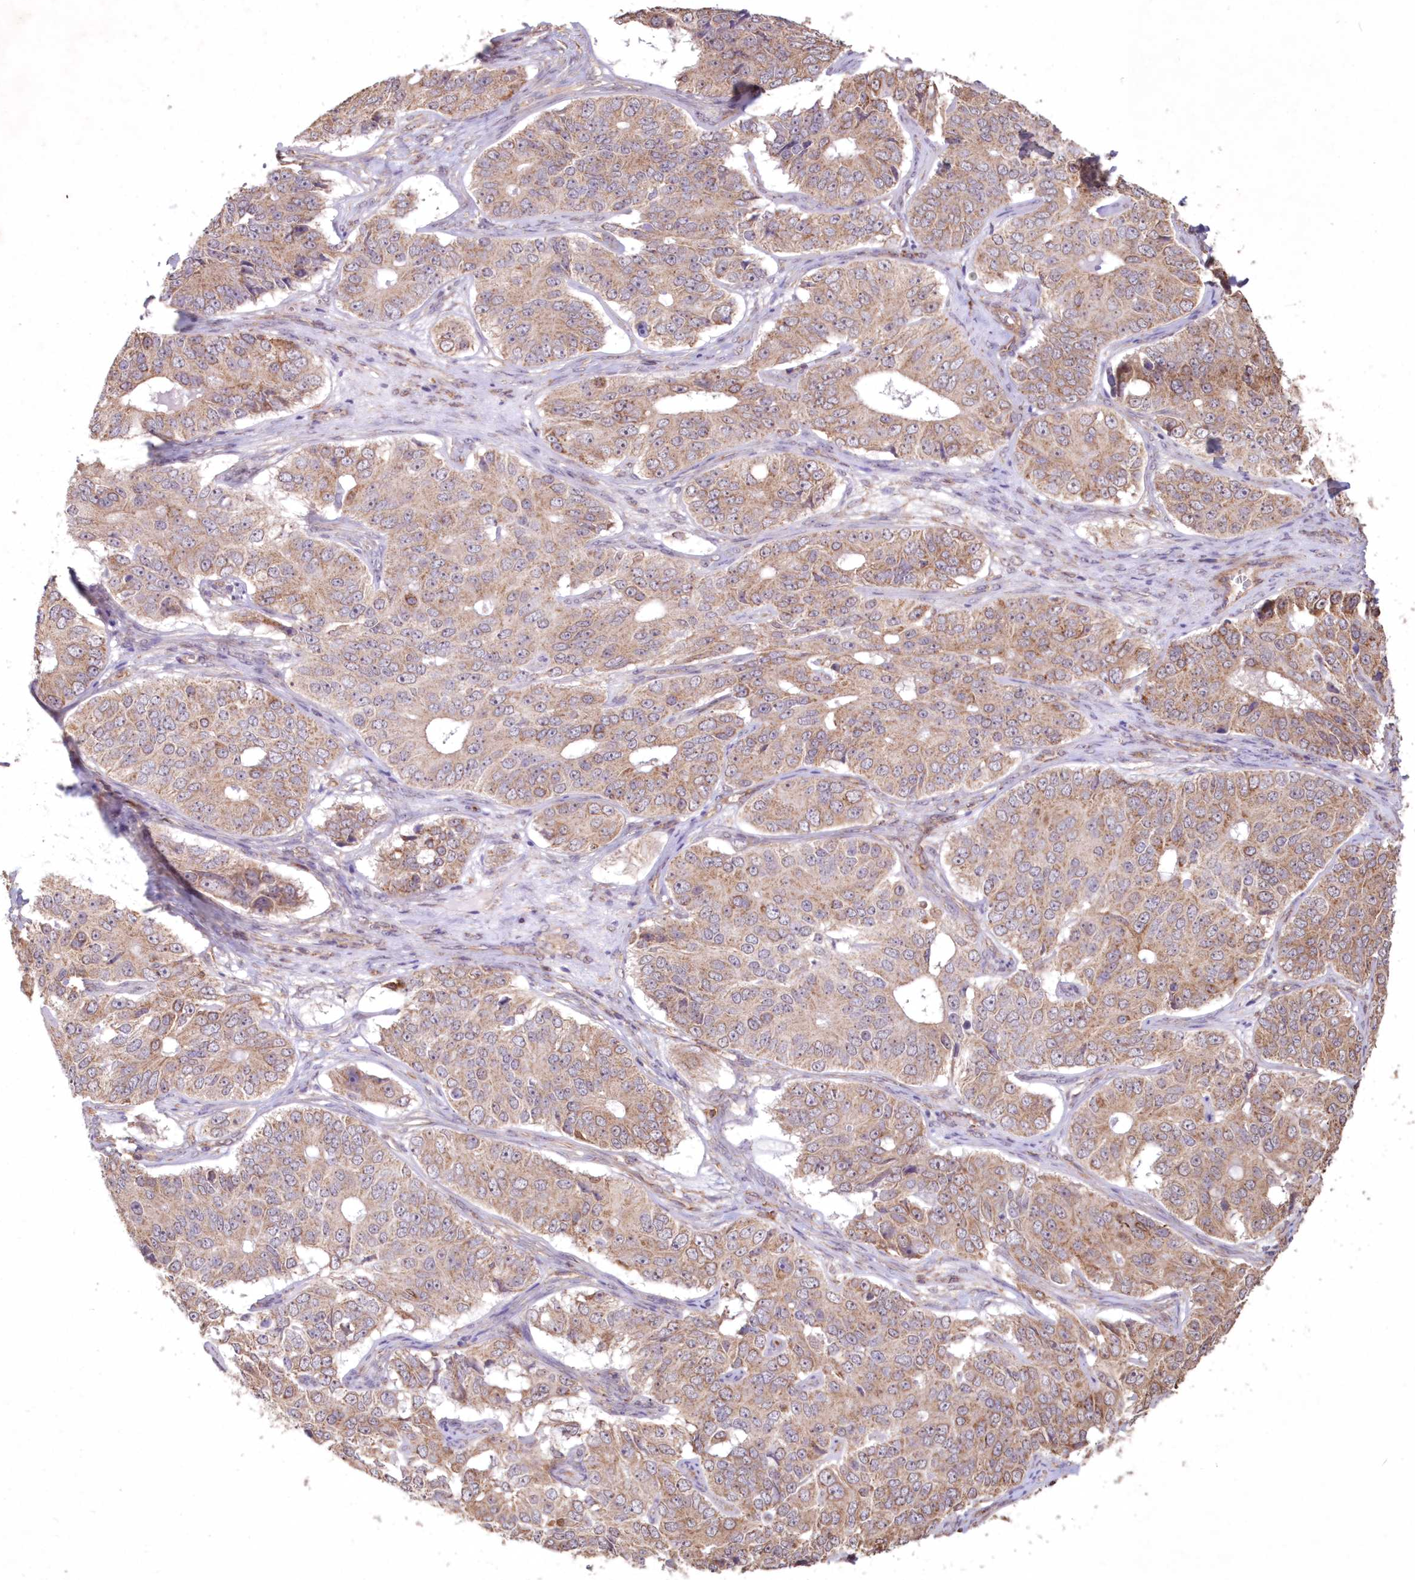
{"staining": {"intensity": "weak", "quantity": ">75%", "location": "cytoplasmic/membranous"}, "tissue": "ovarian cancer", "cell_type": "Tumor cells", "image_type": "cancer", "snomed": [{"axis": "morphology", "description": "Carcinoma, endometroid"}, {"axis": "topography", "description": "Ovary"}], "caption": "An image of ovarian cancer (endometroid carcinoma) stained for a protein reveals weak cytoplasmic/membranous brown staining in tumor cells.", "gene": "TMEM139", "patient": {"sex": "female", "age": 51}}